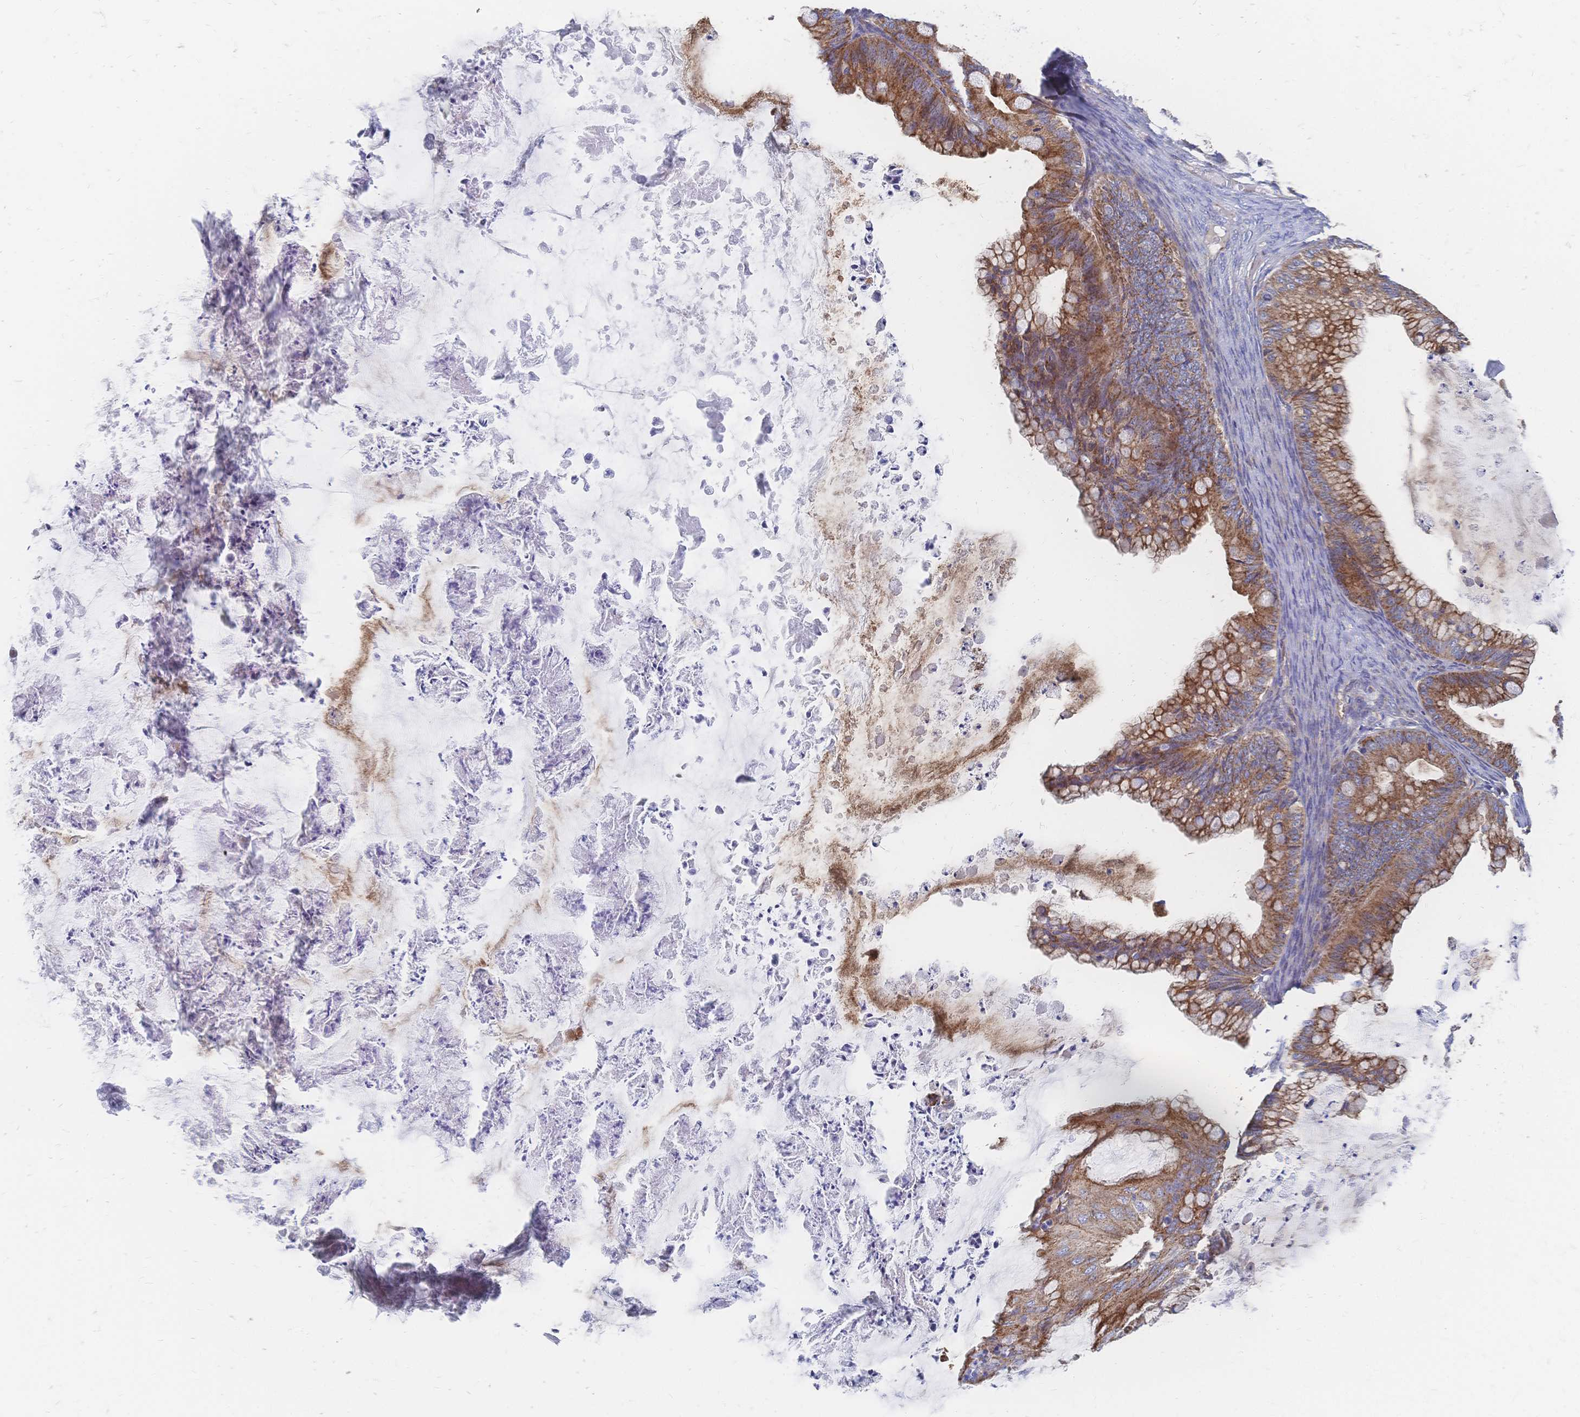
{"staining": {"intensity": "moderate", "quantity": ">75%", "location": "cytoplasmic/membranous"}, "tissue": "ovarian cancer", "cell_type": "Tumor cells", "image_type": "cancer", "snomed": [{"axis": "morphology", "description": "Cystadenocarcinoma, mucinous, NOS"}, {"axis": "topography", "description": "Ovary"}], "caption": "Moderate cytoplasmic/membranous protein positivity is seen in approximately >75% of tumor cells in mucinous cystadenocarcinoma (ovarian). The staining is performed using DAB (3,3'-diaminobenzidine) brown chromogen to label protein expression. The nuclei are counter-stained blue using hematoxylin.", "gene": "SORBS1", "patient": {"sex": "female", "age": 35}}